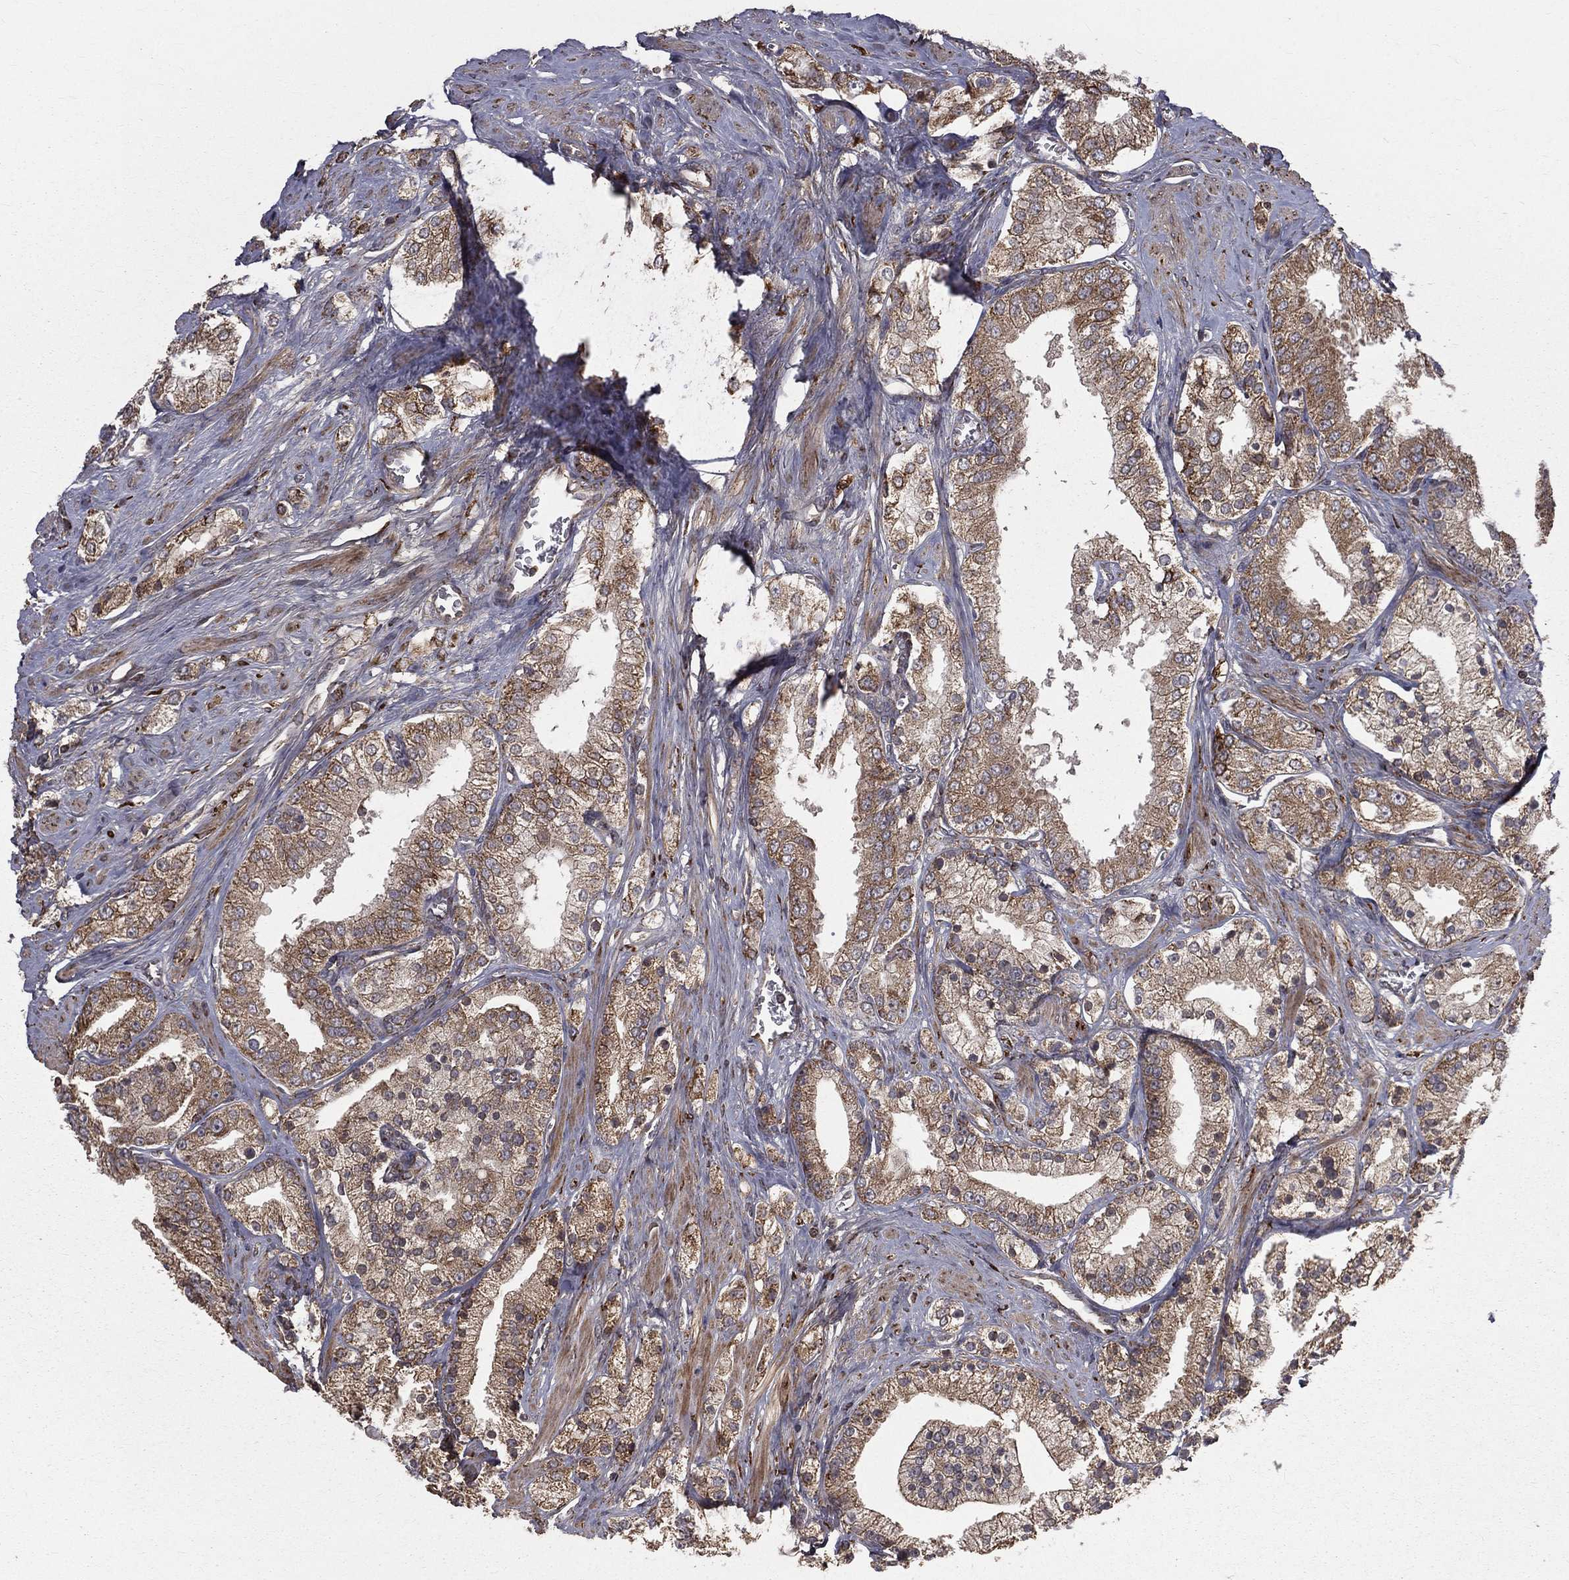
{"staining": {"intensity": "moderate", "quantity": ">75%", "location": "cytoplasmic/membranous"}, "tissue": "prostate cancer", "cell_type": "Tumor cells", "image_type": "cancer", "snomed": [{"axis": "morphology", "description": "Adenocarcinoma, NOS"}, {"axis": "topography", "description": "Prostate and seminal vesicle, NOS"}, {"axis": "topography", "description": "Prostate"}], "caption": "Prostate cancer (adenocarcinoma) stained with IHC demonstrates moderate cytoplasmic/membranous expression in approximately >75% of tumor cells.", "gene": "OLFML1", "patient": {"sex": "male", "age": 67}}